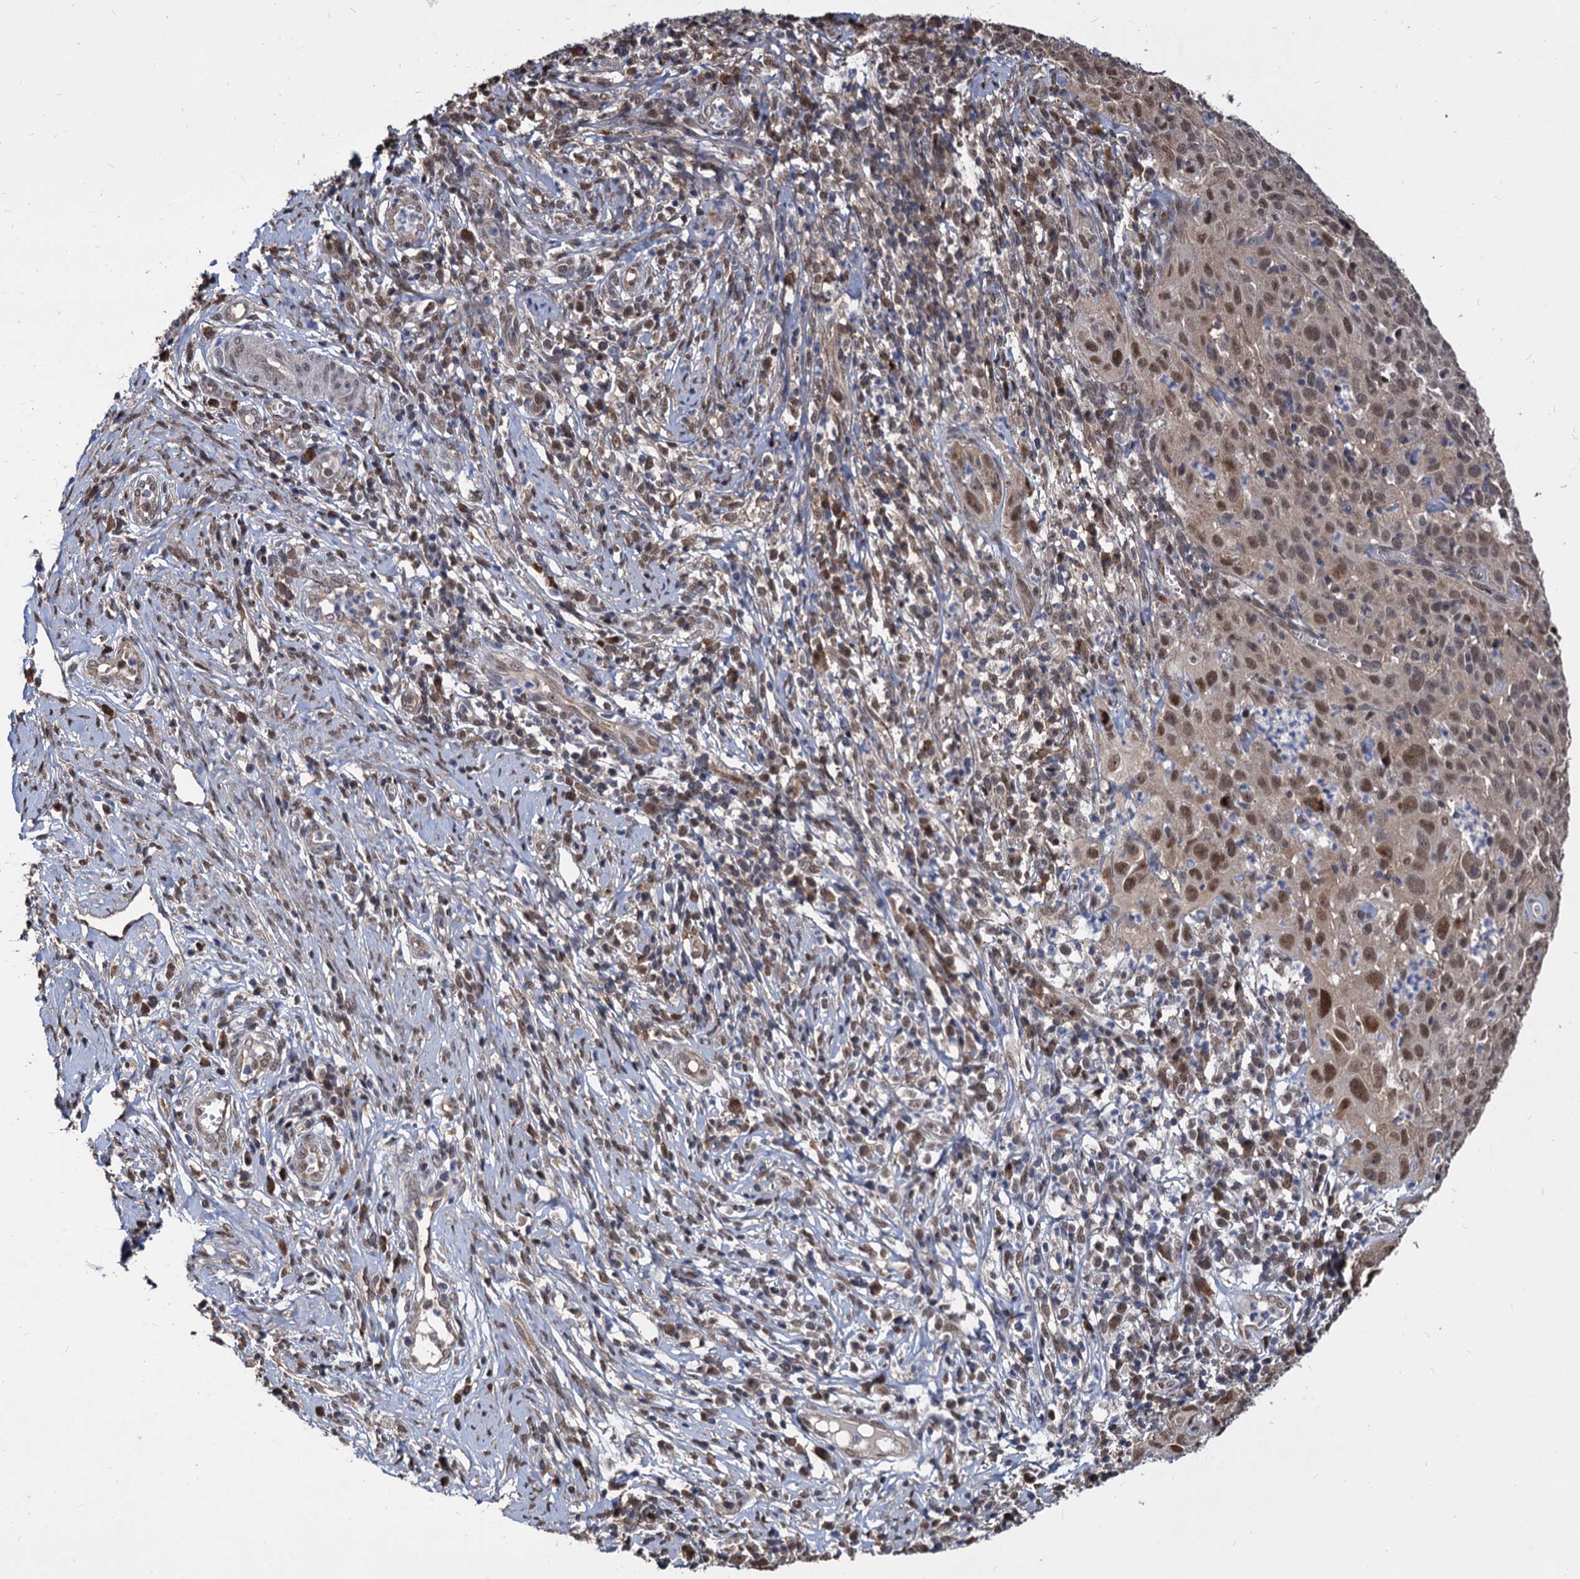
{"staining": {"intensity": "moderate", "quantity": ">75%", "location": "nuclear"}, "tissue": "cervical cancer", "cell_type": "Tumor cells", "image_type": "cancer", "snomed": [{"axis": "morphology", "description": "Squamous cell carcinoma, NOS"}, {"axis": "topography", "description": "Cervix"}], "caption": "Cervical cancer tissue shows moderate nuclear positivity in approximately >75% of tumor cells, visualized by immunohistochemistry. (IHC, brightfield microscopy, high magnification).", "gene": "PSMD4", "patient": {"sex": "female", "age": 31}}